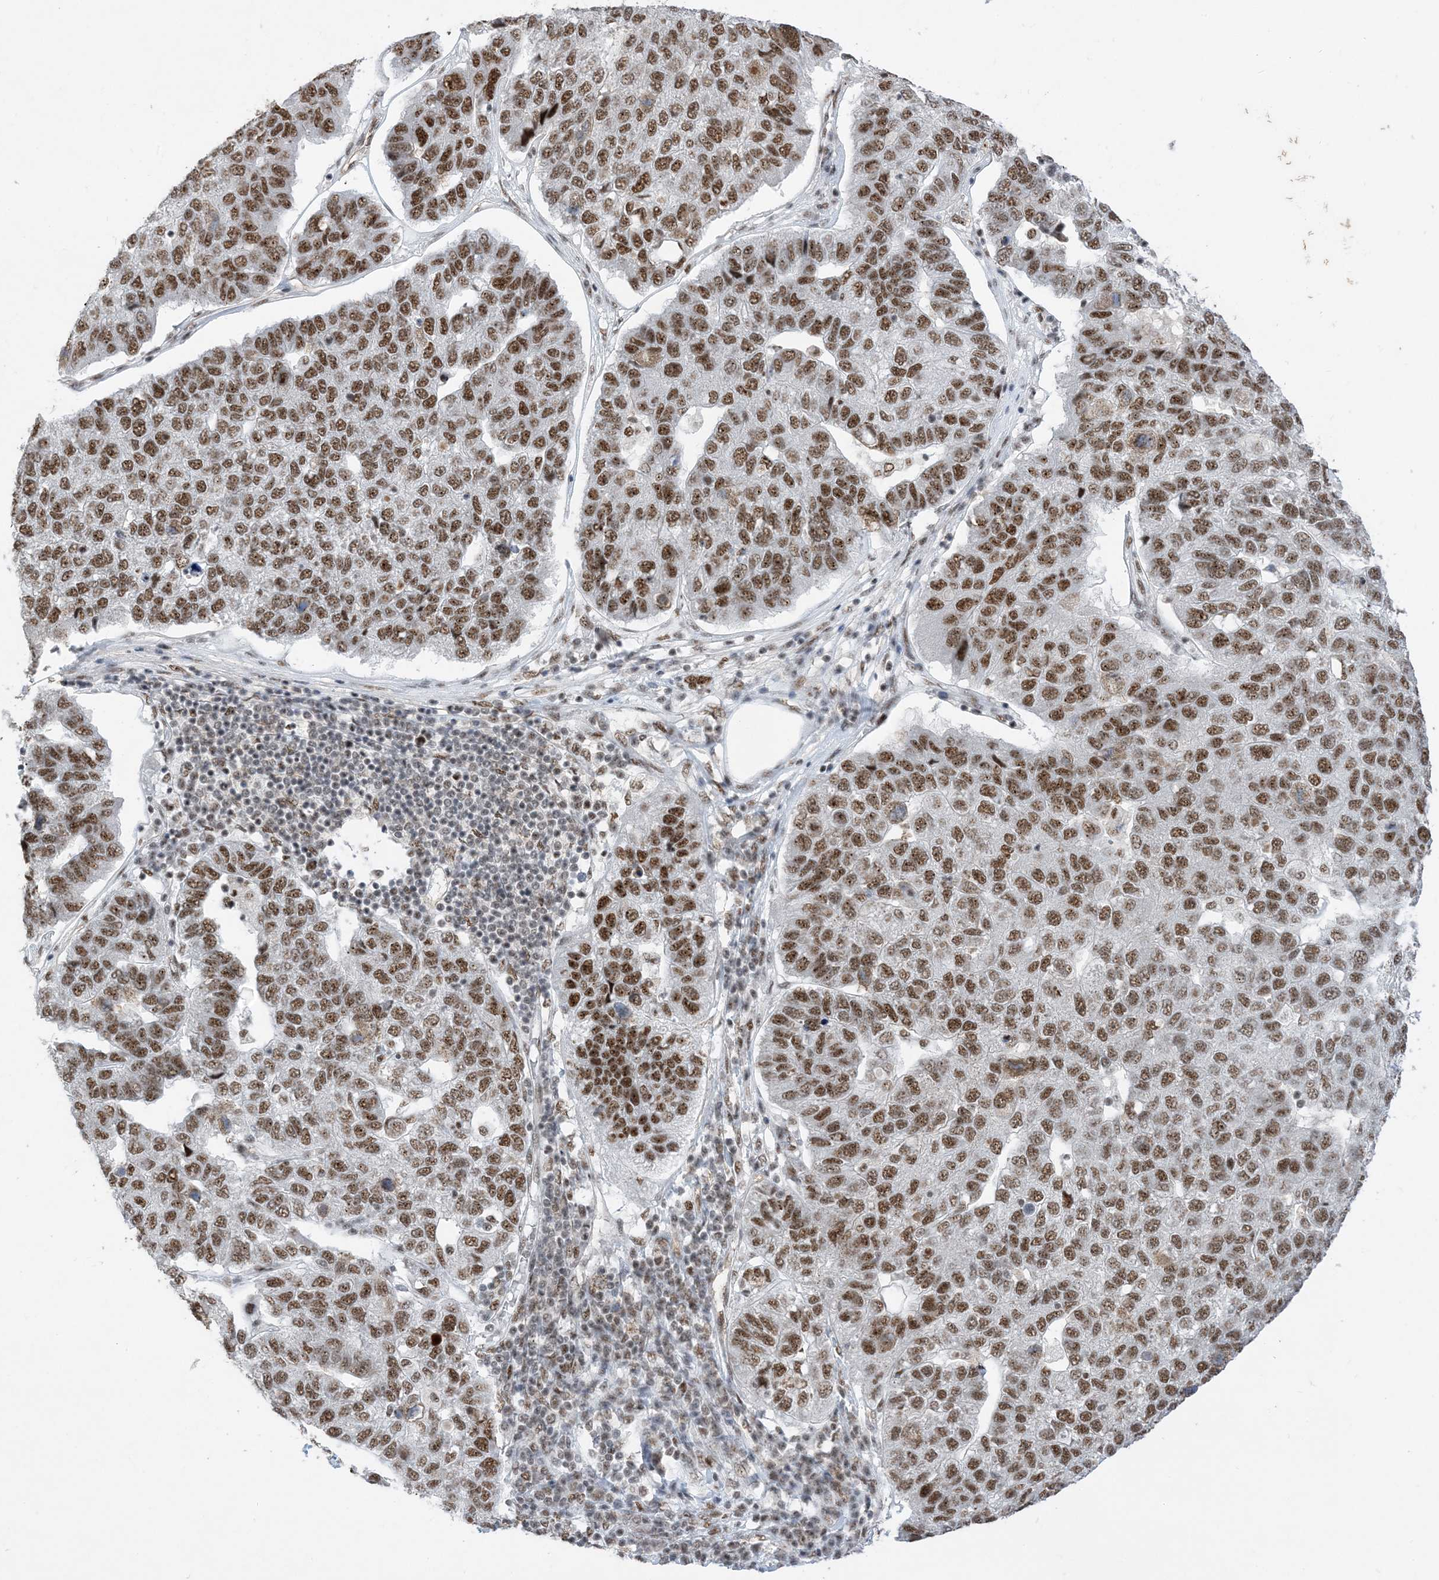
{"staining": {"intensity": "strong", "quantity": ">75%", "location": "nuclear"}, "tissue": "pancreatic cancer", "cell_type": "Tumor cells", "image_type": "cancer", "snomed": [{"axis": "morphology", "description": "Adenocarcinoma, NOS"}, {"axis": "topography", "description": "Pancreas"}], "caption": "Brown immunohistochemical staining in human pancreatic cancer (adenocarcinoma) shows strong nuclear positivity in about >75% of tumor cells.", "gene": "SF3A3", "patient": {"sex": "female", "age": 61}}